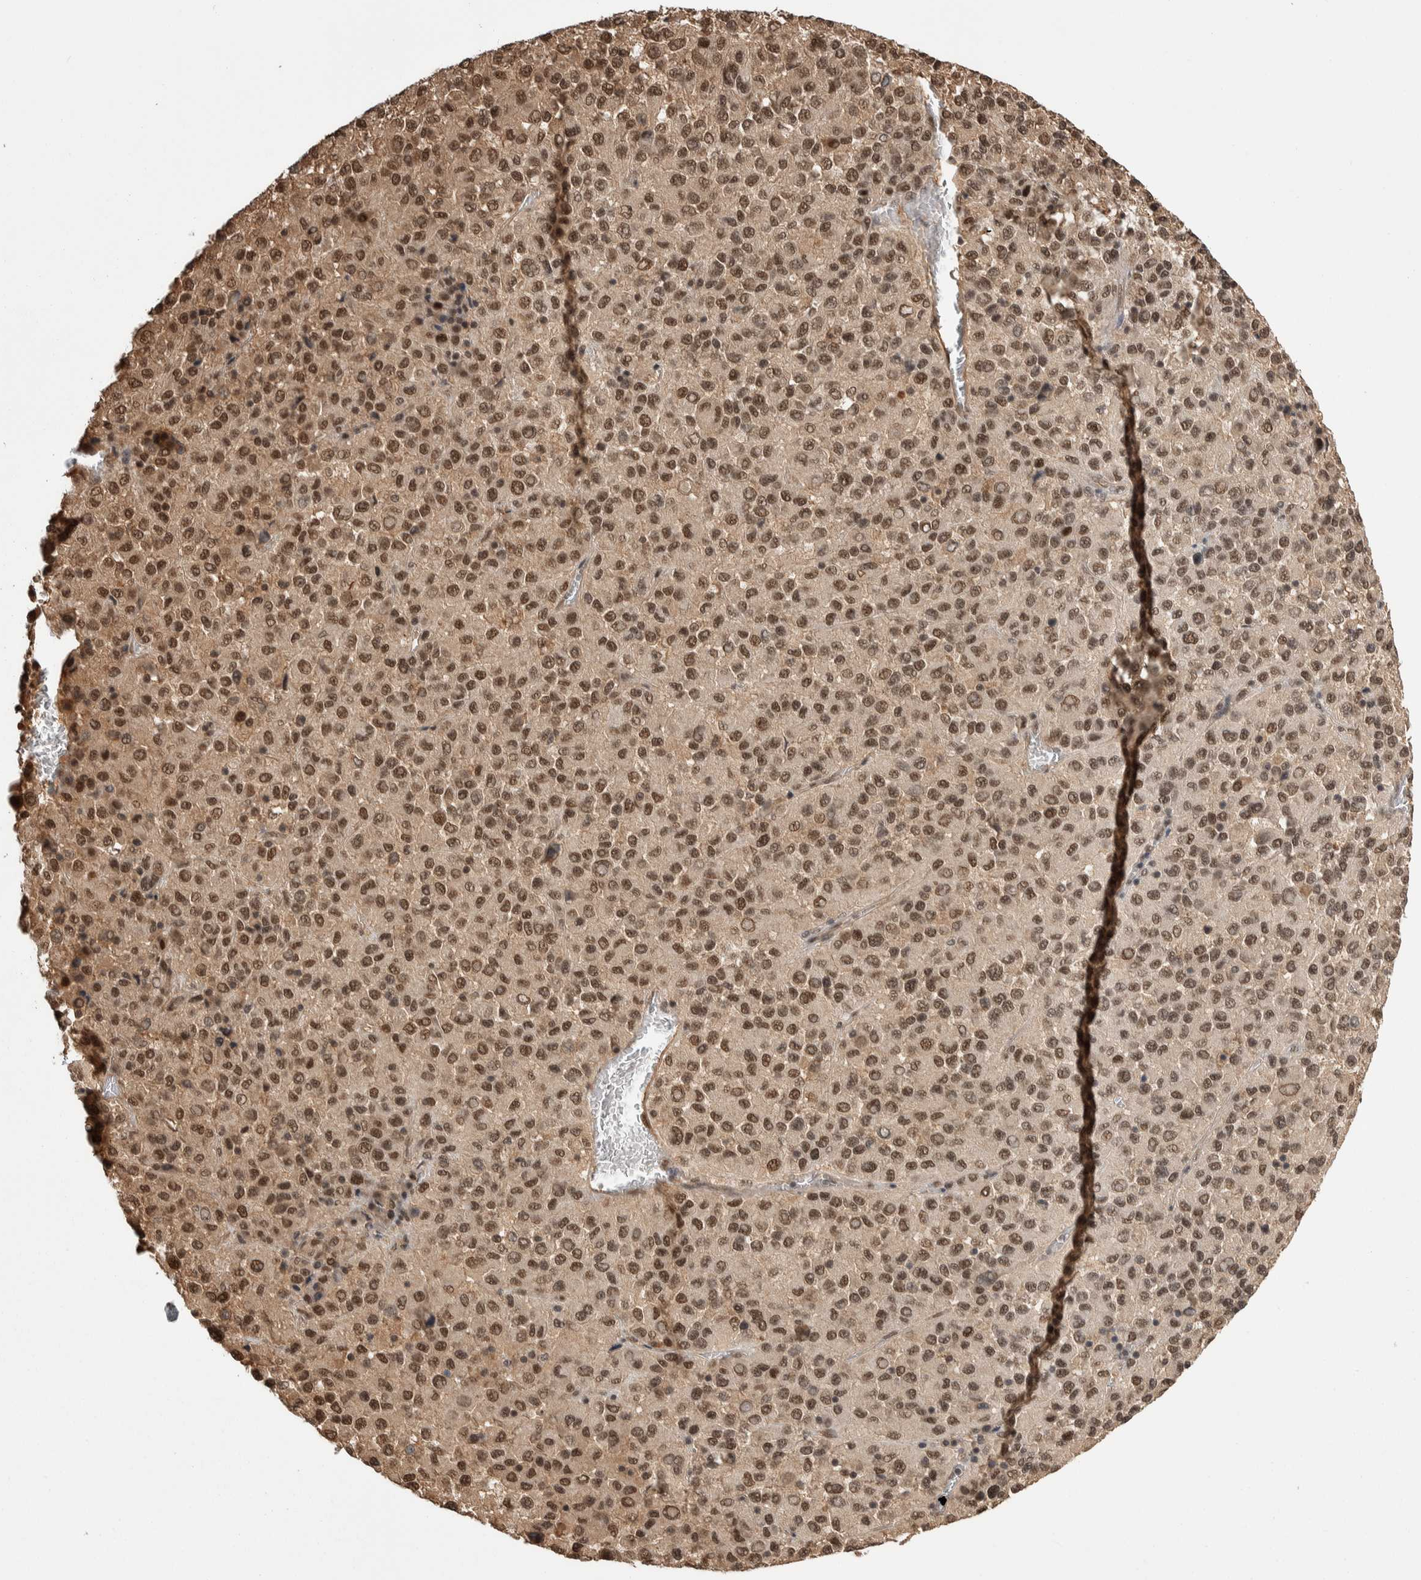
{"staining": {"intensity": "moderate", "quantity": ">75%", "location": "nuclear"}, "tissue": "melanoma", "cell_type": "Tumor cells", "image_type": "cancer", "snomed": [{"axis": "morphology", "description": "Malignant melanoma, Metastatic site"}, {"axis": "topography", "description": "Lung"}], "caption": "Human melanoma stained for a protein (brown) shows moderate nuclear positive positivity in about >75% of tumor cells.", "gene": "ZNF592", "patient": {"sex": "male", "age": 64}}